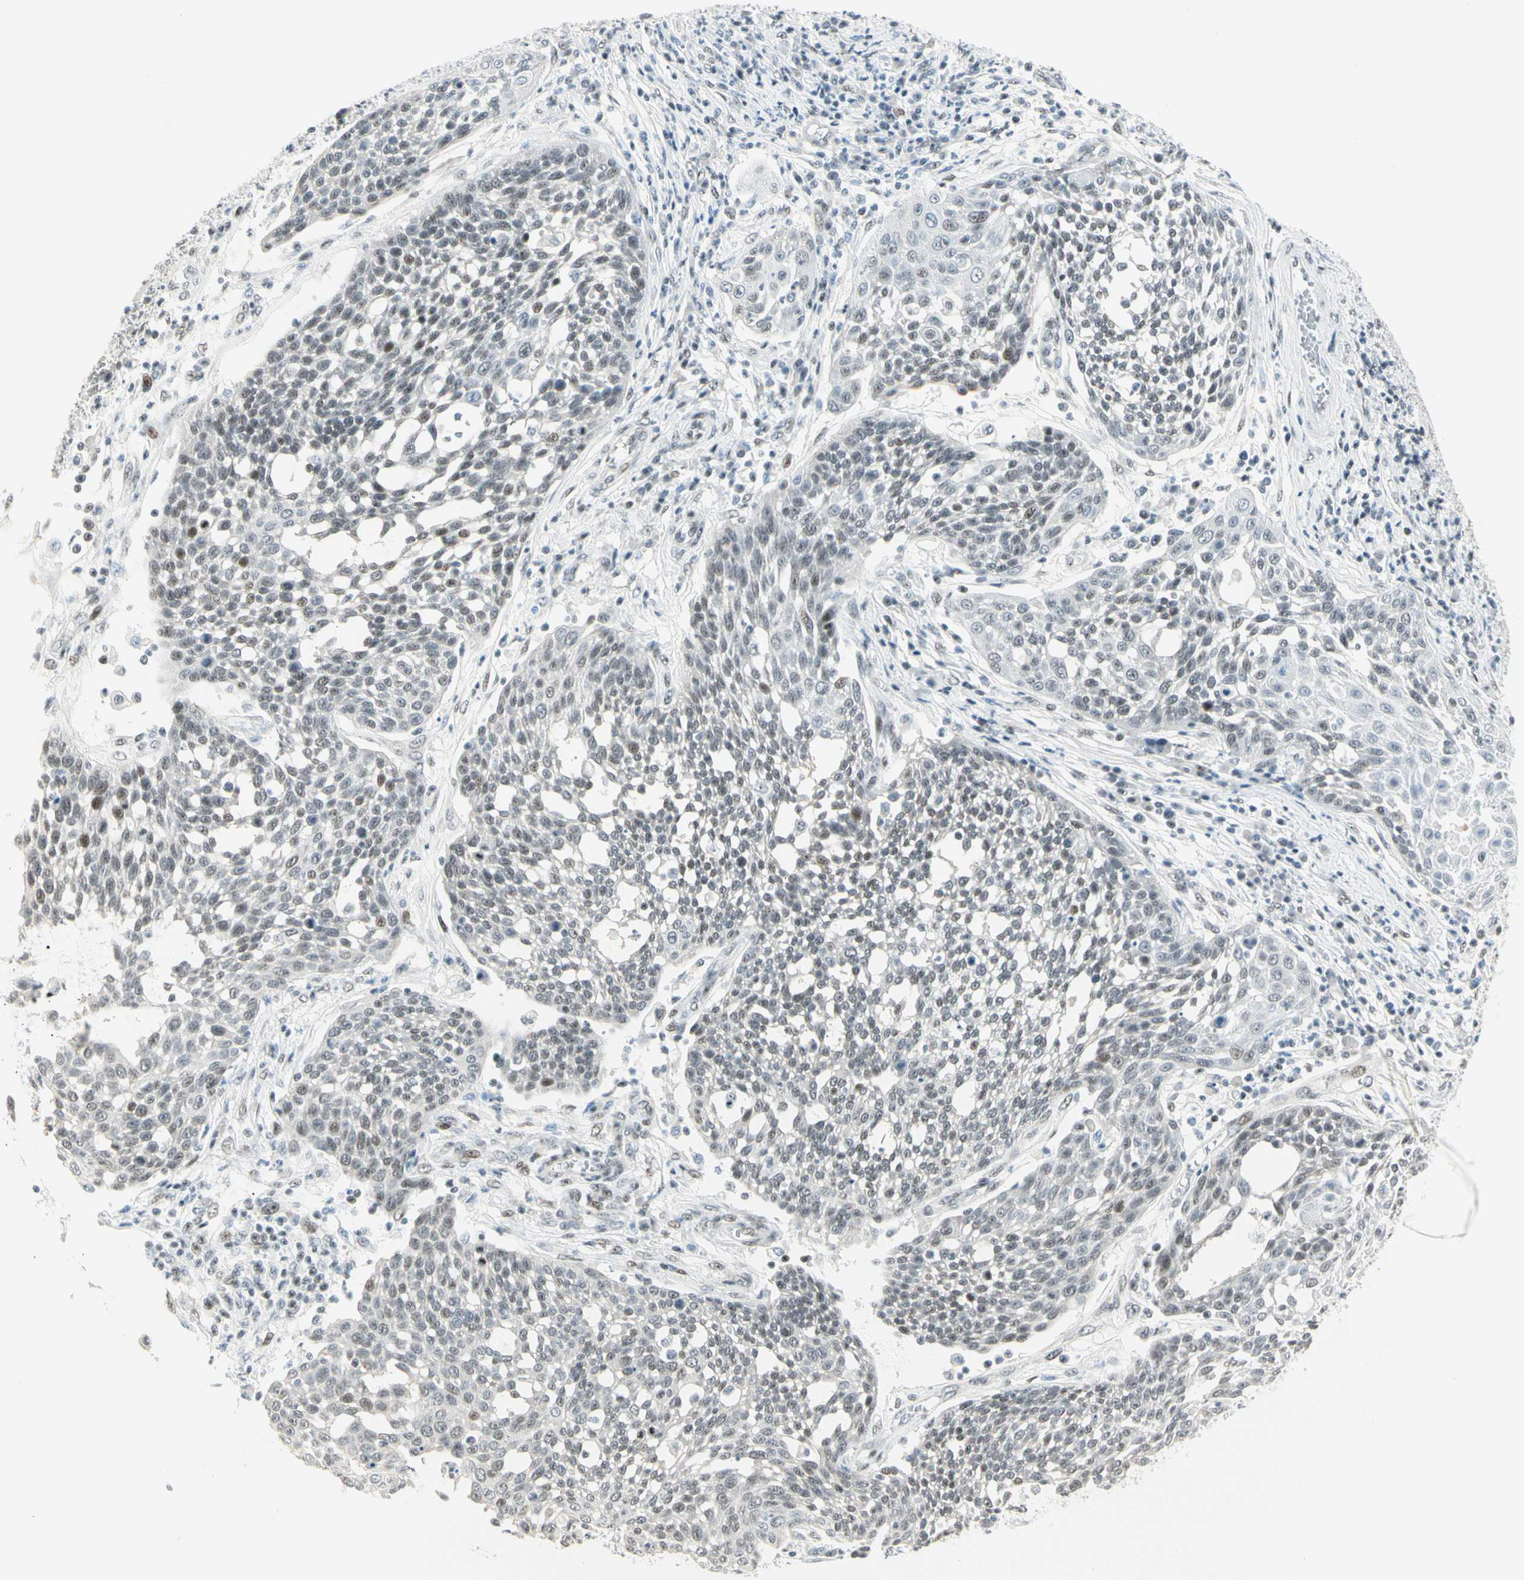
{"staining": {"intensity": "negative", "quantity": "none", "location": "none"}, "tissue": "cervical cancer", "cell_type": "Tumor cells", "image_type": "cancer", "snomed": [{"axis": "morphology", "description": "Squamous cell carcinoma, NOS"}, {"axis": "topography", "description": "Cervix"}], "caption": "The photomicrograph shows no significant expression in tumor cells of squamous cell carcinoma (cervical).", "gene": "PKNOX1", "patient": {"sex": "female", "age": 34}}